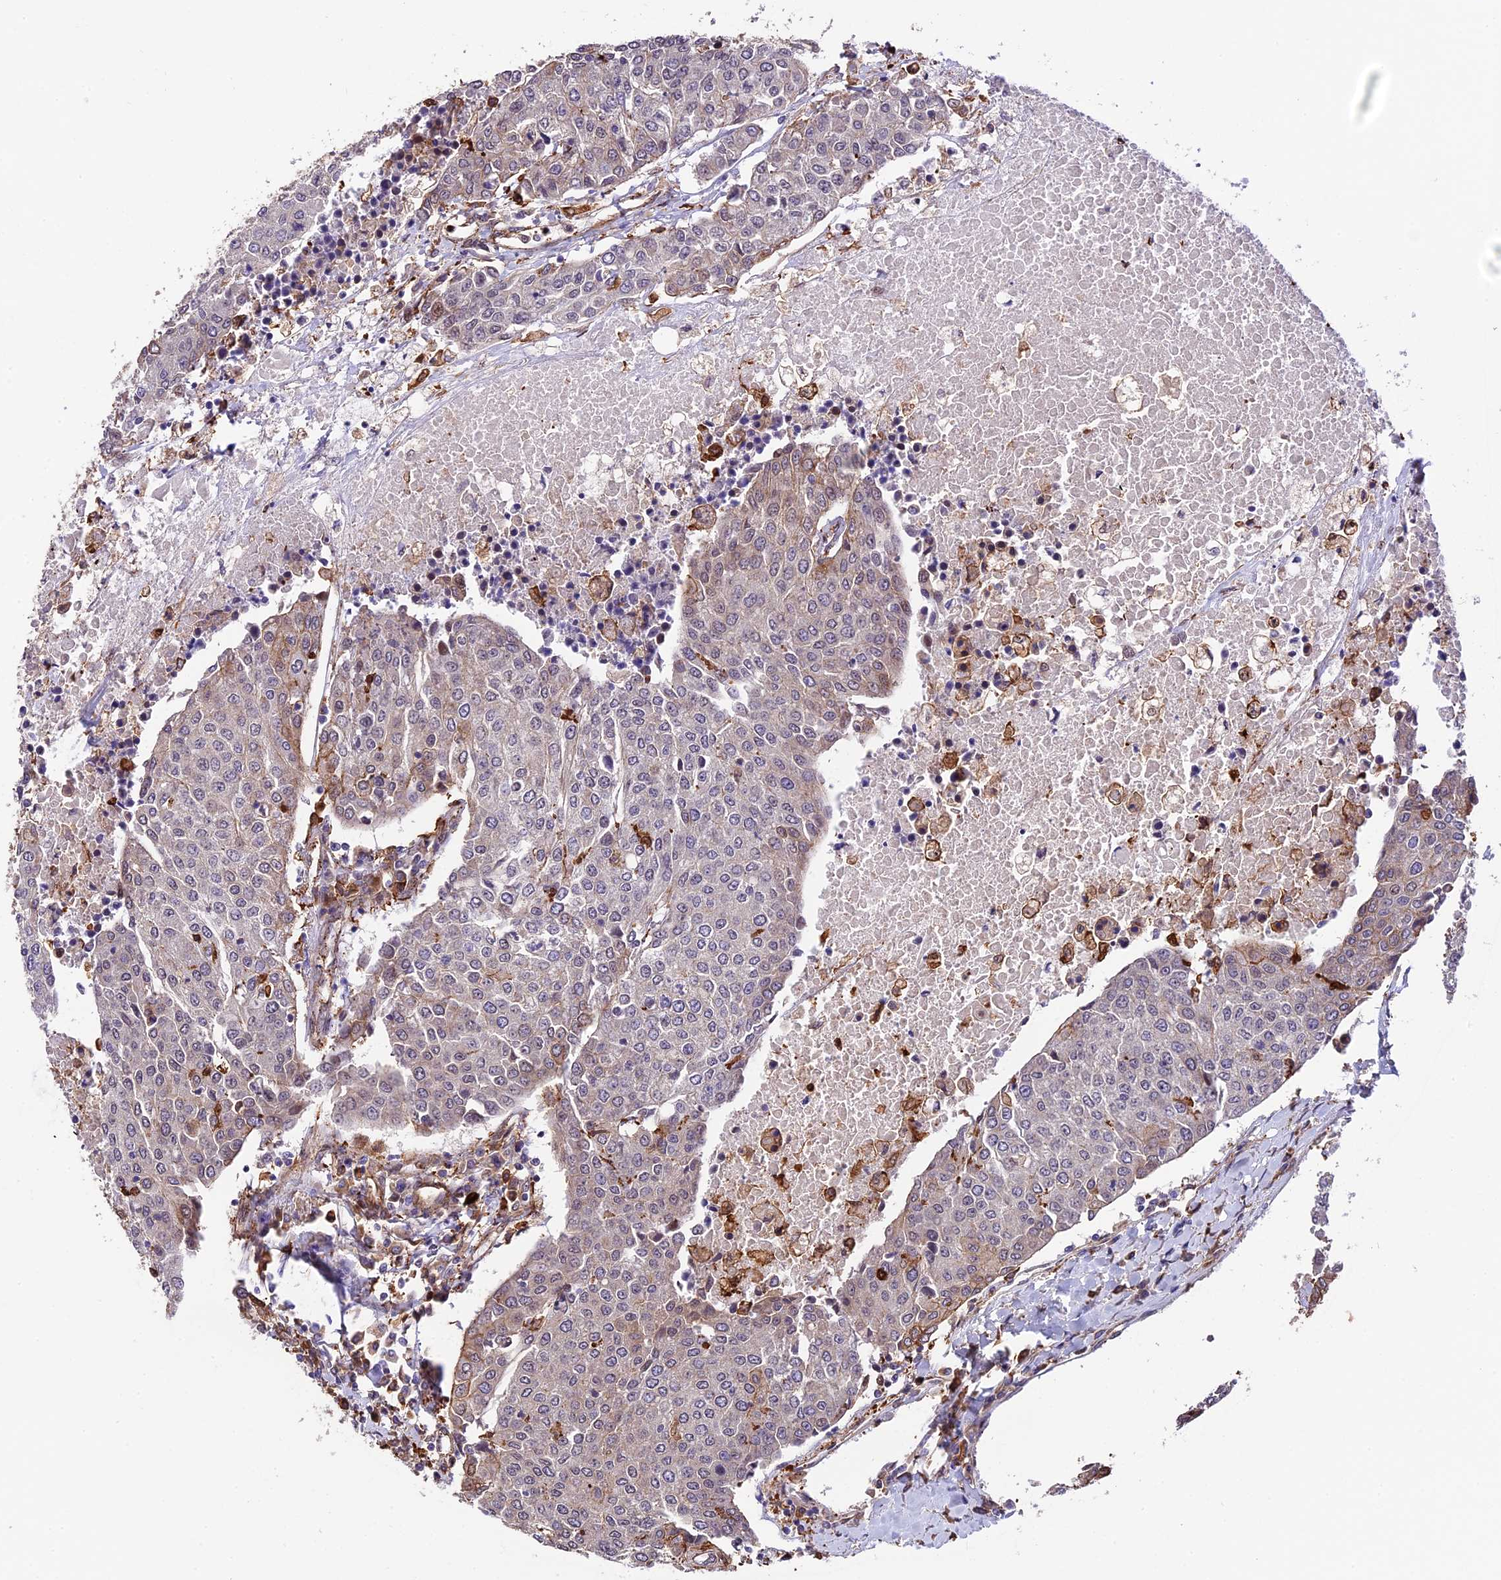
{"staining": {"intensity": "negative", "quantity": "none", "location": "none"}, "tissue": "urothelial cancer", "cell_type": "Tumor cells", "image_type": "cancer", "snomed": [{"axis": "morphology", "description": "Urothelial carcinoma, High grade"}, {"axis": "topography", "description": "Urinary bladder"}], "caption": "Tumor cells are negative for brown protein staining in urothelial cancer.", "gene": "HERPUD1", "patient": {"sex": "female", "age": 85}}